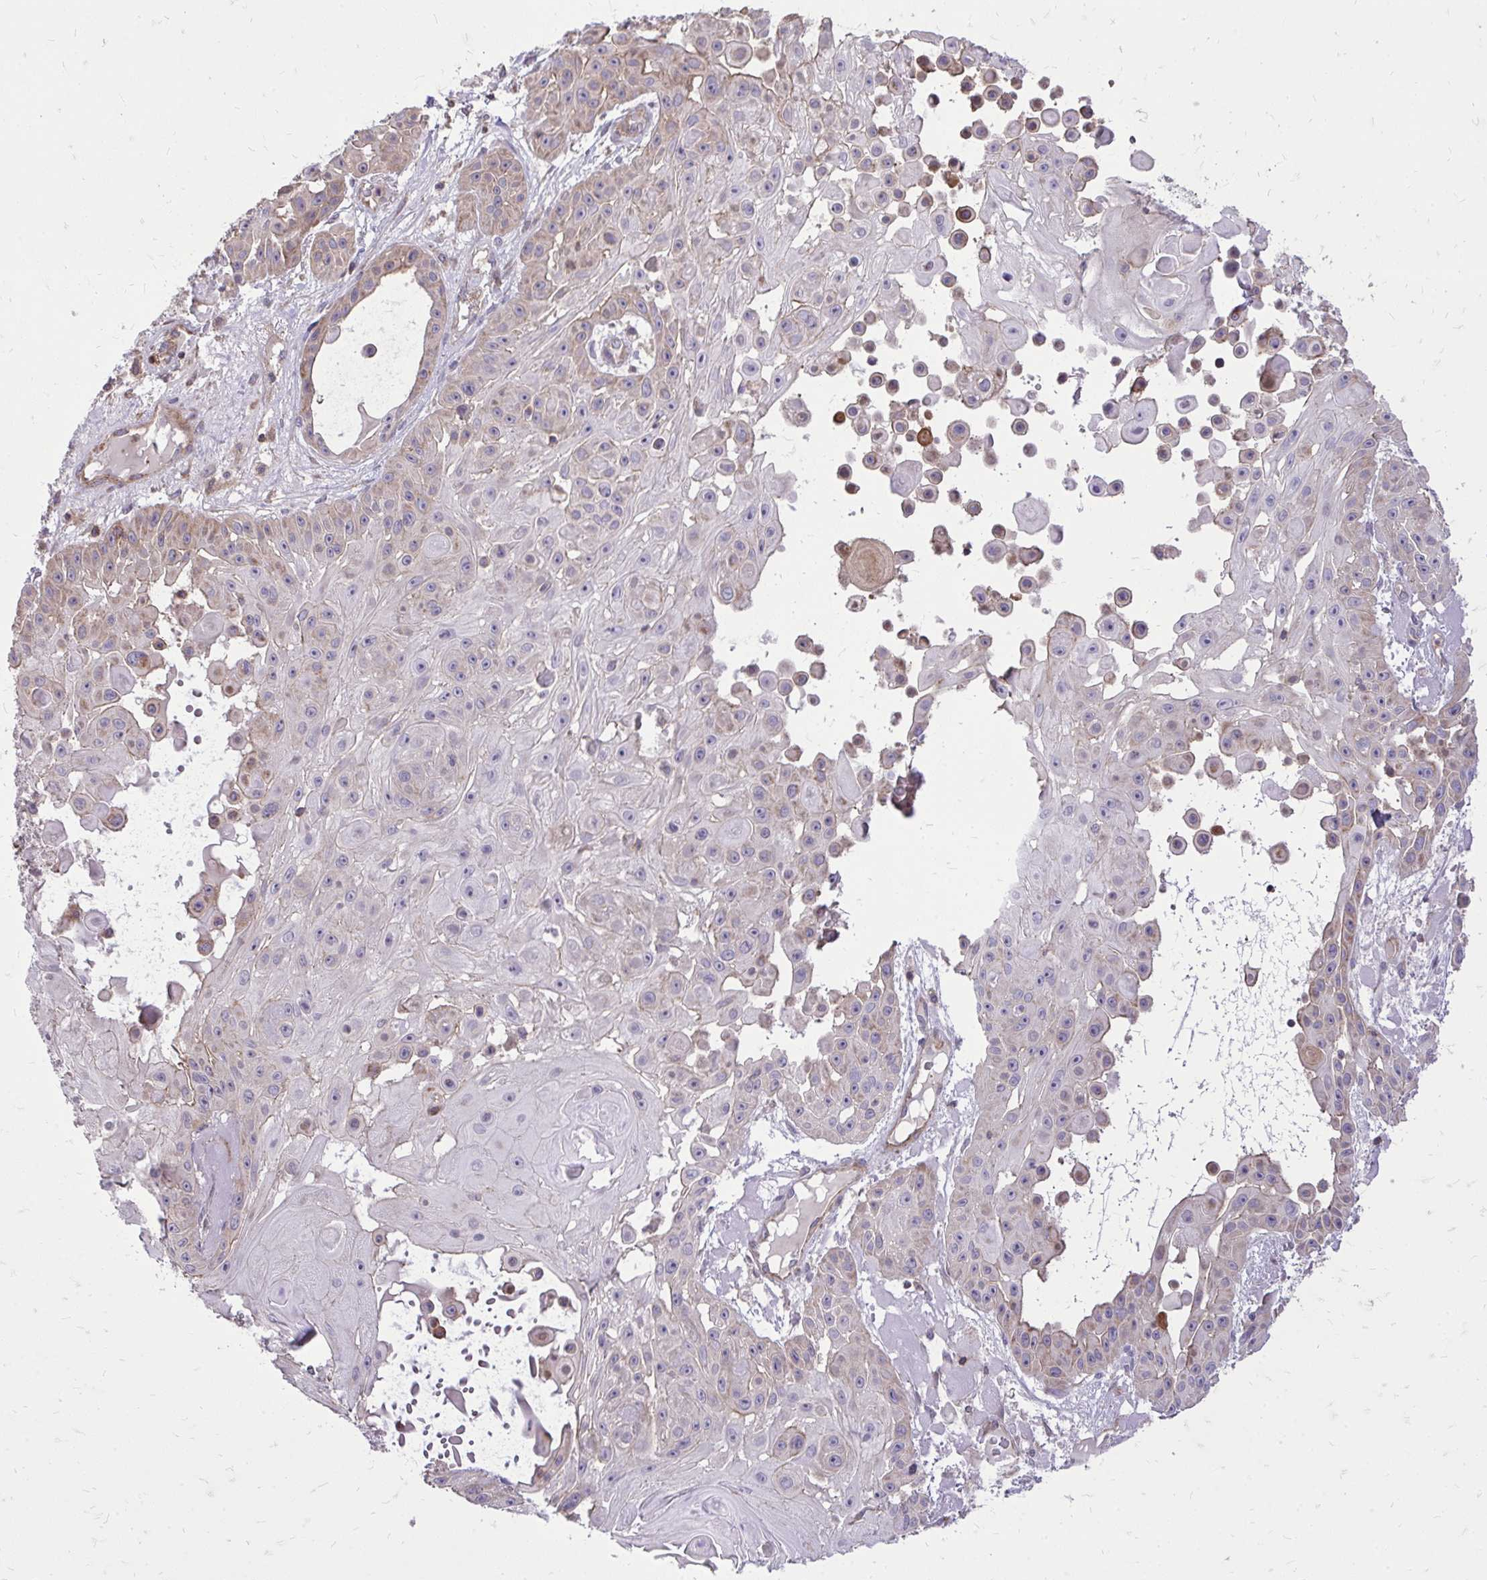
{"staining": {"intensity": "weak", "quantity": "<25%", "location": "cytoplasmic/membranous"}, "tissue": "skin cancer", "cell_type": "Tumor cells", "image_type": "cancer", "snomed": [{"axis": "morphology", "description": "Squamous cell carcinoma, NOS"}, {"axis": "topography", "description": "Skin"}], "caption": "Immunohistochemistry (IHC) histopathology image of neoplastic tissue: squamous cell carcinoma (skin) stained with DAB reveals no significant protein staining in tumor cells. Brightfield microscopy of immunohistochemistry (IHC) stained with DAB (3,3'-diaminobenzidine) (brown) and hematoxylin (blue), captured at high magnification.", "gene": "SLC7A5", "patient": {"sex": "male", "age": 91}}